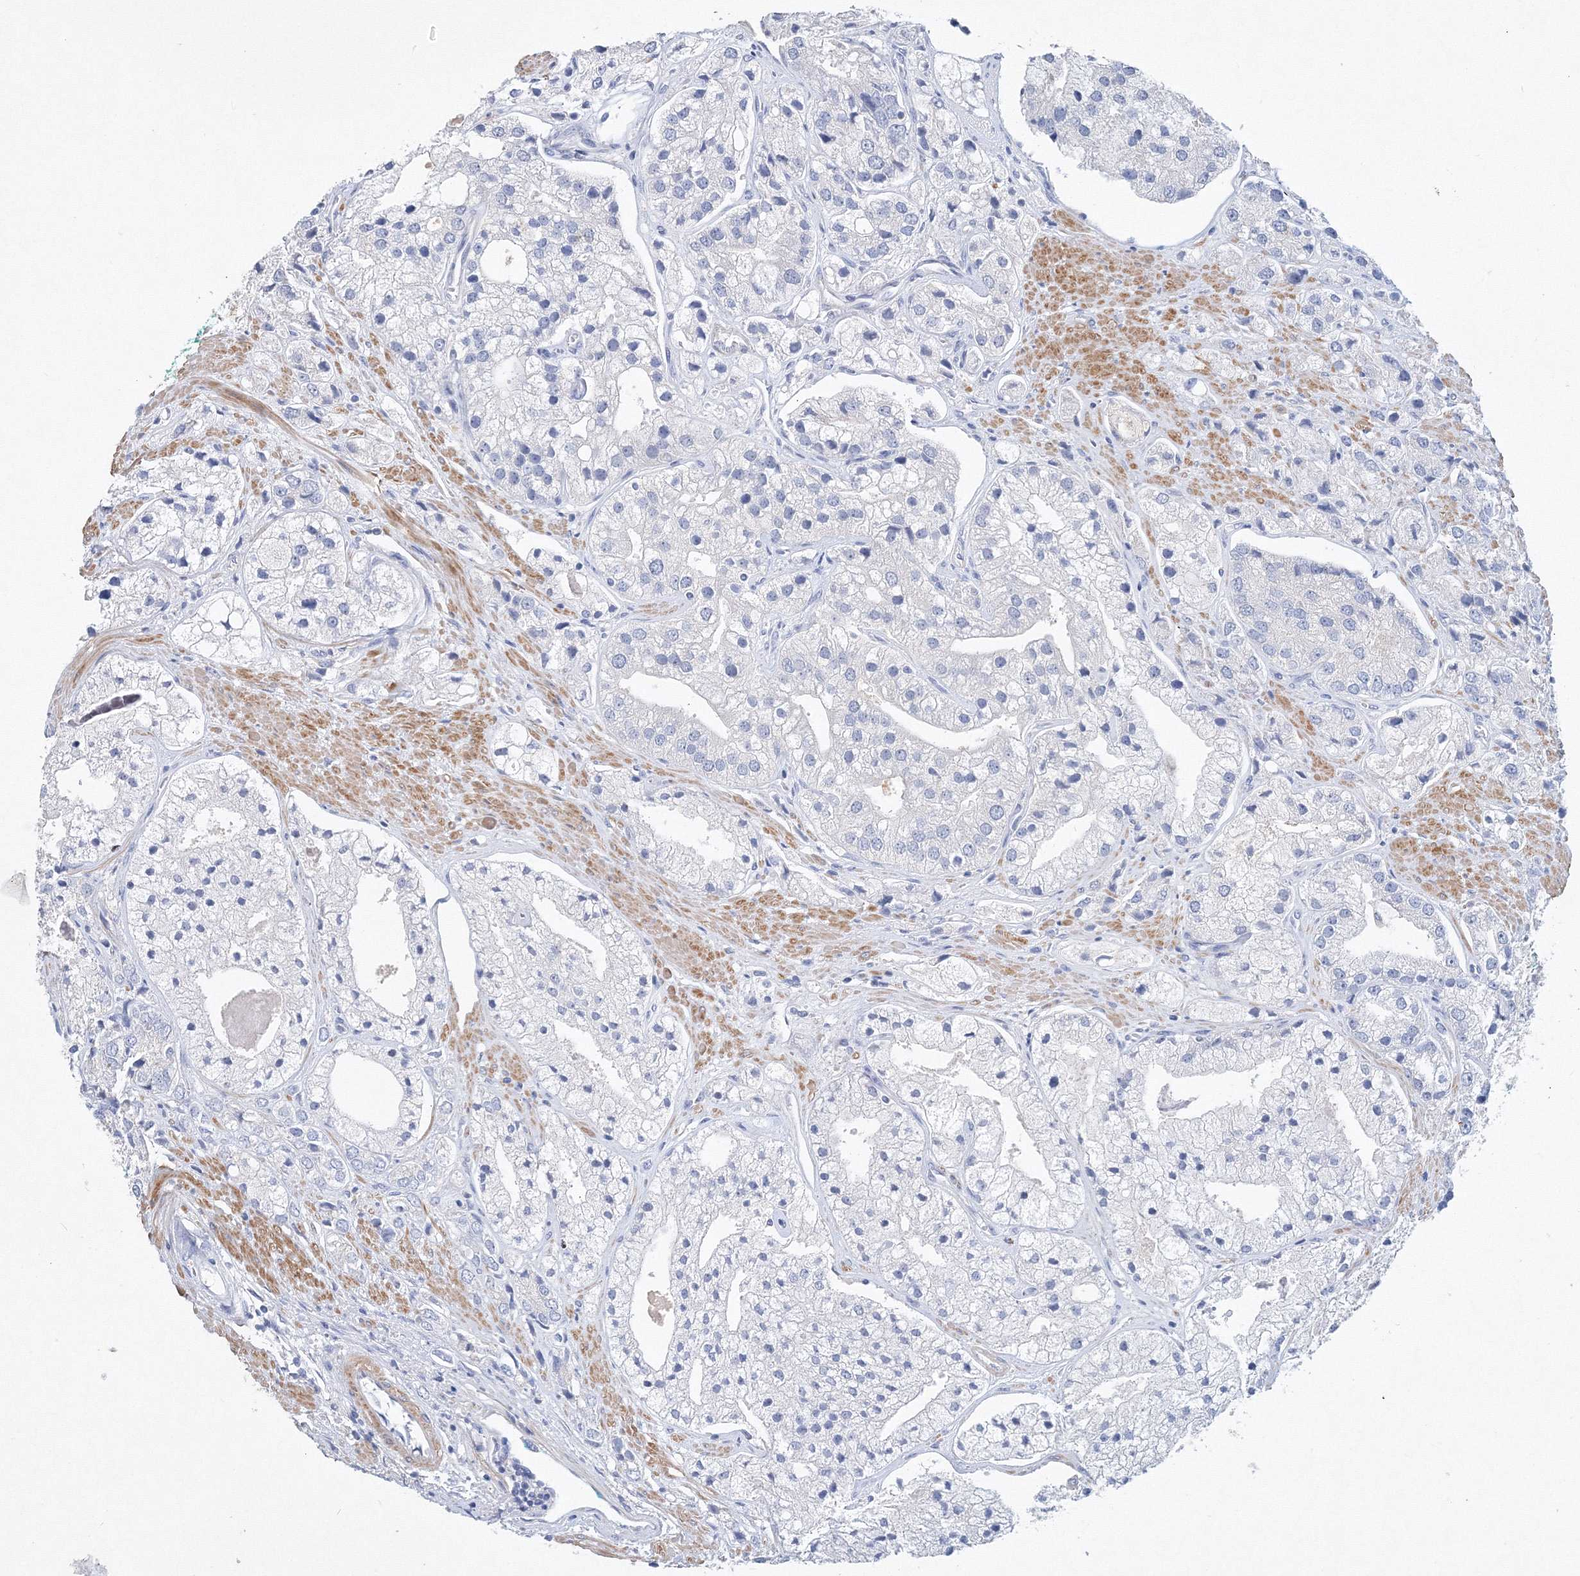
{"staining": {"intensity": "negative", "quantity": "none", "location": "none"}, "tissue": "prostate cancer", "cell_type": "Tumor cells", "image_type": "cancer", "snomed": [{"axis": "morphology", "description": "Adenocarcinoma, High grade"}, {"axis": "topography", "description": "Prostate"}], "caption": "Human prostate adenocarcinoma (high-grade) stained for a protein using immunohistochemistry displays no staining in tumor cells.", "gene": "OSBPL6", "patient": {"sex": "male", "age": 50}}